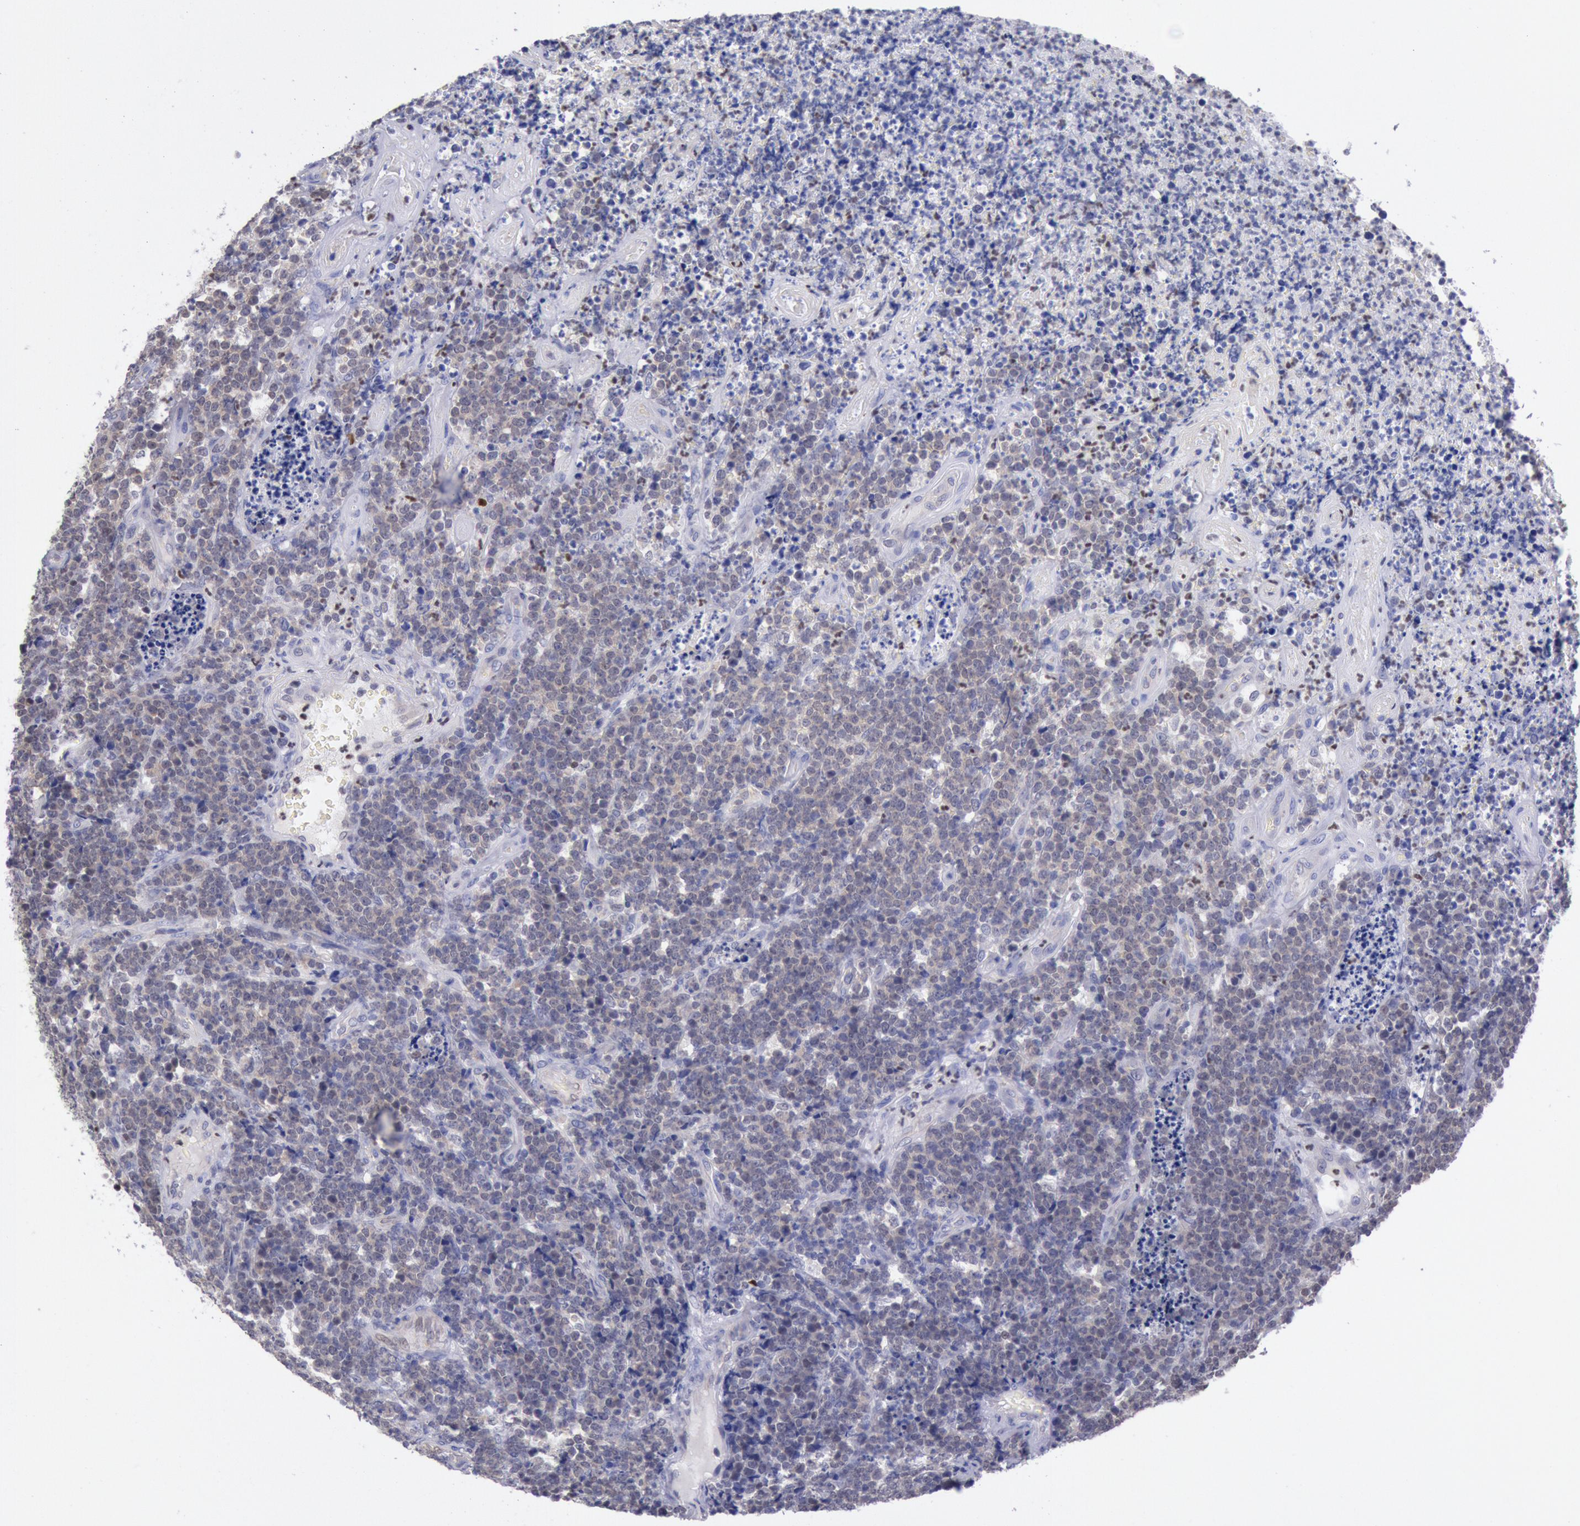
{"staining": {"intensity": "weak", "quantity": ">75%", "location": "cytoplasmic/membranous"}, "tissue": "lymphoma", "cell_type": "Tumor cells", "image_type": "cancer", "snomed": [{"axis": "morphology", "description": "Malignant lymphoma, non-Hodgkin's type, High grade"}, {"axis": "topography", "description": "Small intestine"}, {"axis": "topography", "description": "Colon"}], "caption": "Weak cytoplasmic/membranous protein staining is appreciated in approximately >75% of tumor cells in lymphoma.", "gene": "RPS6KA5", "patient": {"sex": "male", "age": 8}}